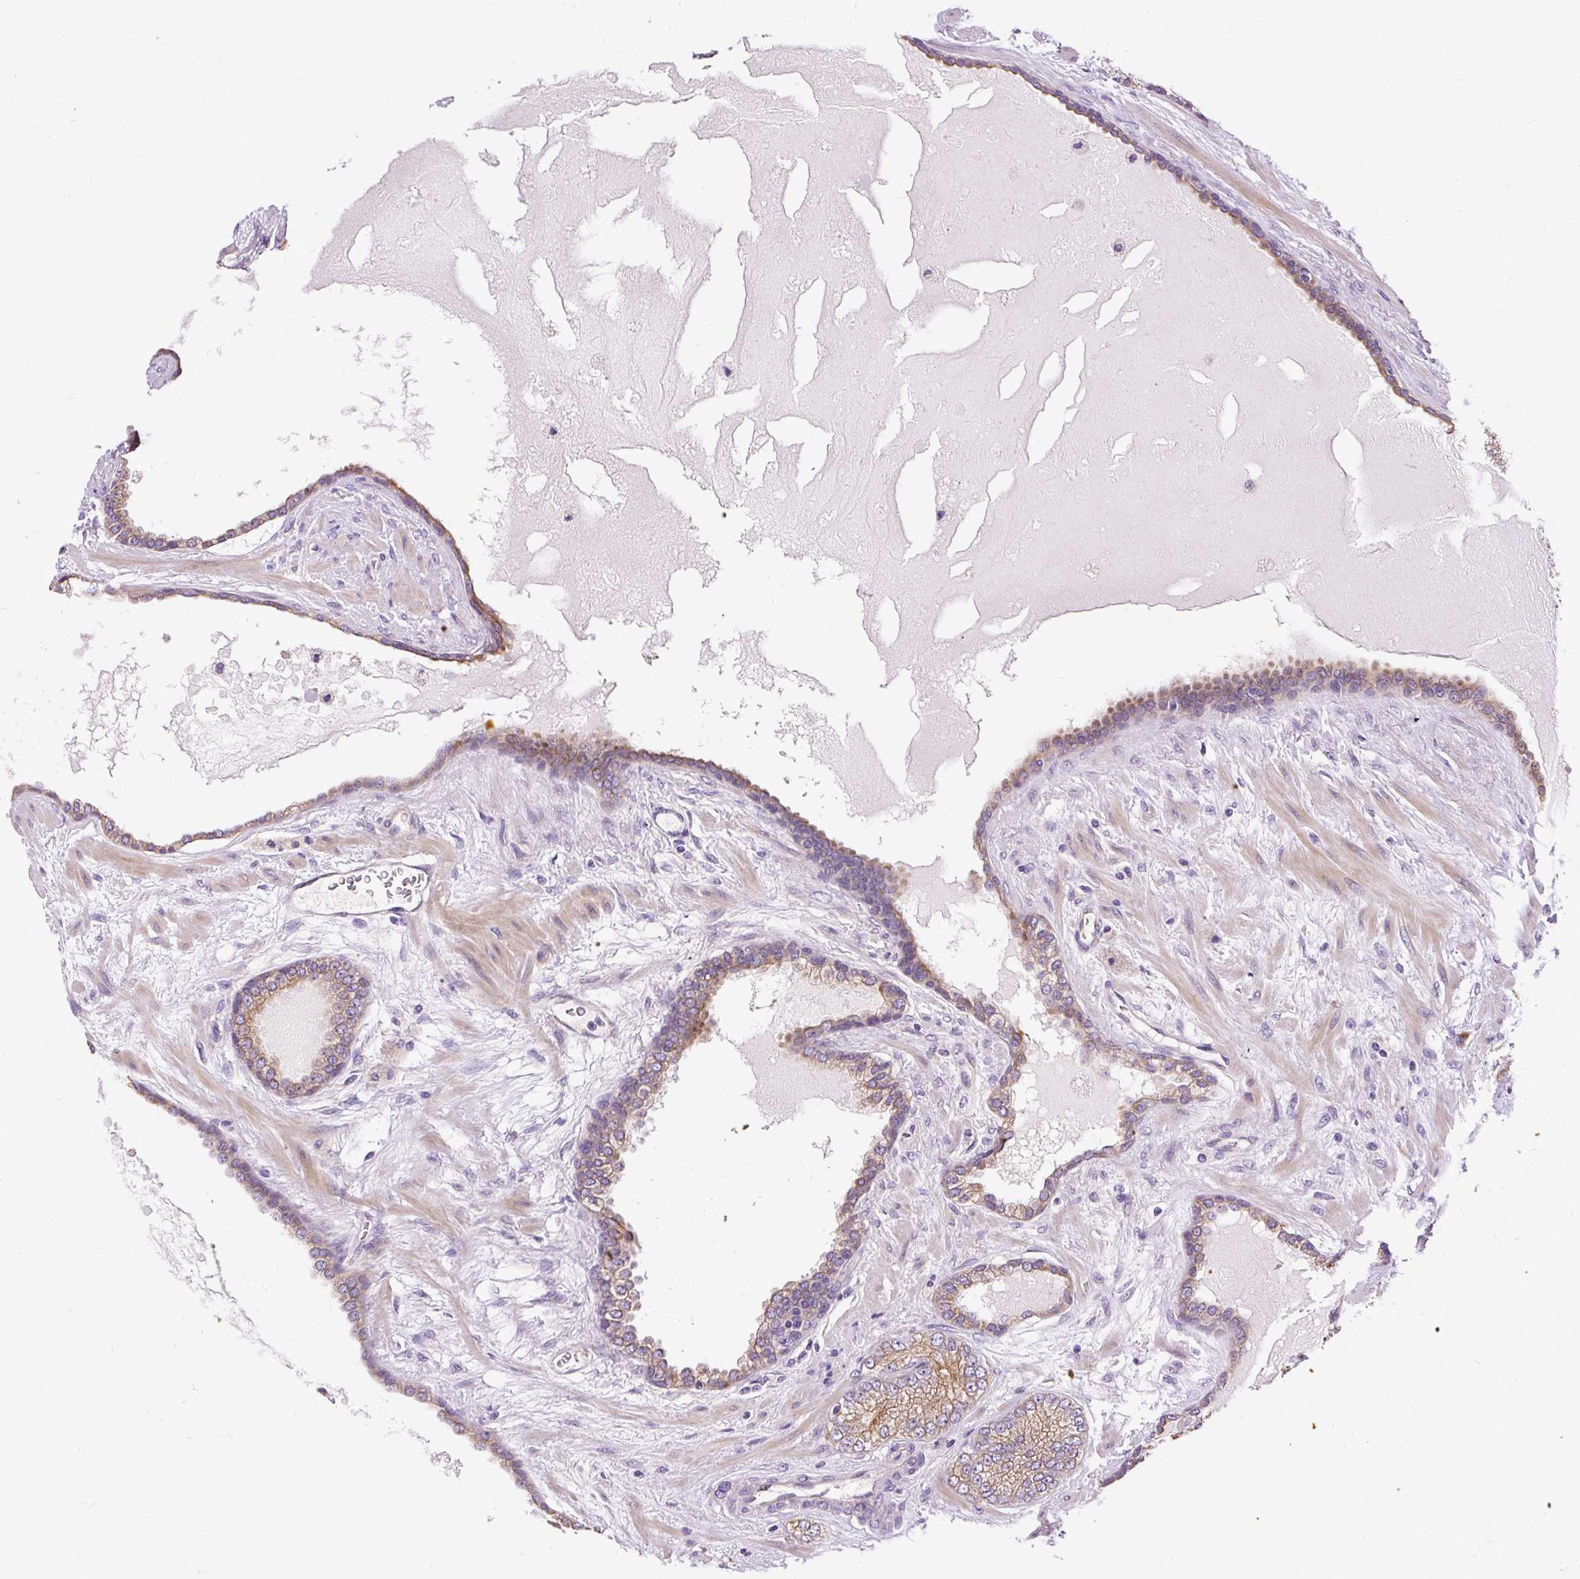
{"staining": {"intensity": "moderate", "quantity": "25%-75%", "location": "cytoplasmic/membranous"}, "tissue": "prostate cancer", "cell_type": "Tumor cells", "image_type": "cancer", "snomed": [{"axis": "morphology", "description": "Adenocarcinoma, High grade"}, {"axis": "topography", "description": "Prostate"}], "caption": "A photomicrograph of prostate cancer (adenocarcinoma (high-grade)) stained for a protein exhibits moderate cytoplasmic/membranous brown staining in tumor cells. (Brightfield microscopy of DAB IHC at high magnification).", "gene": "FAM149A", "patient": {"sex": "male", "age": 68}}